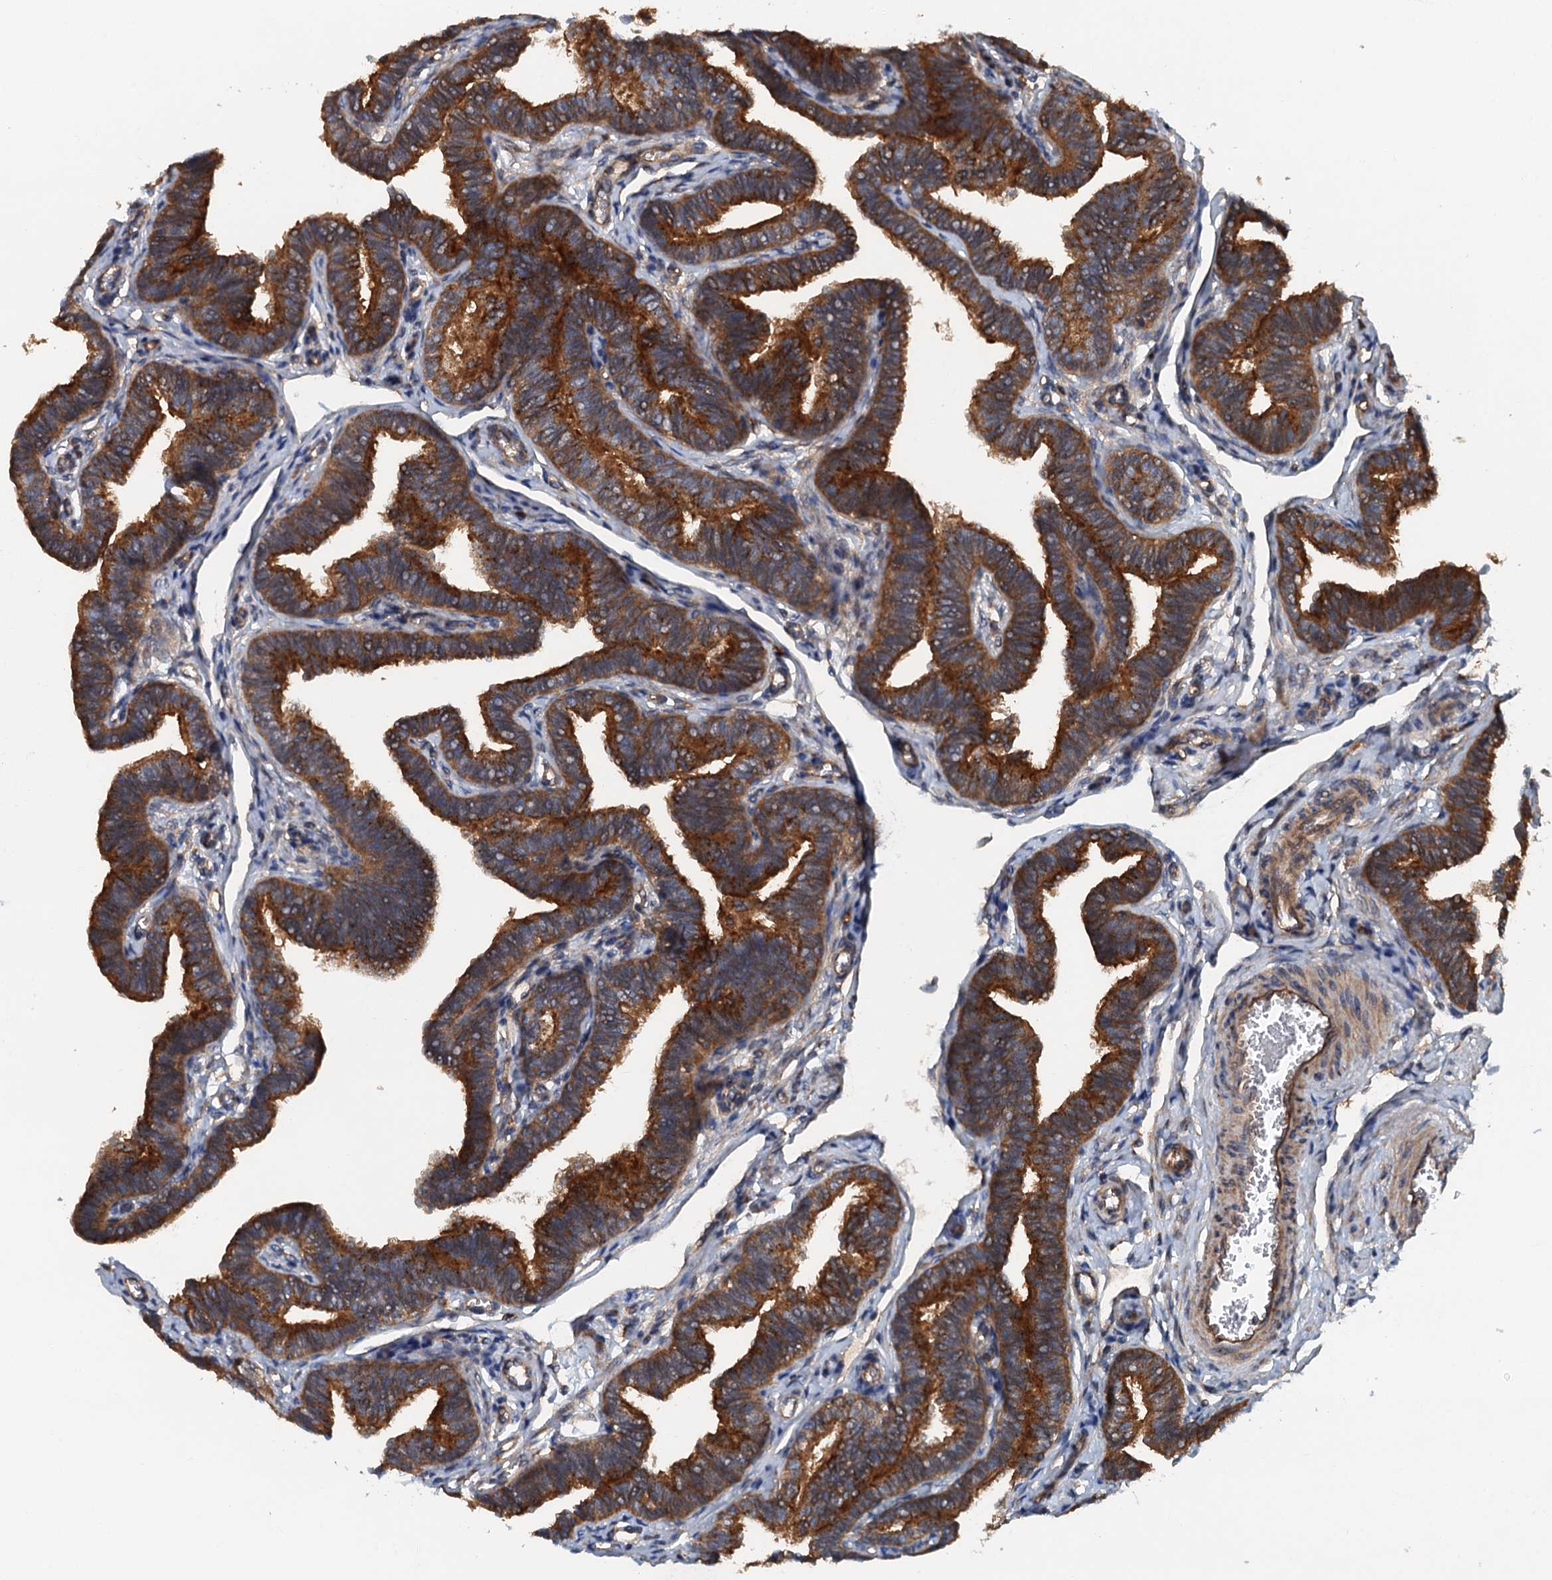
{"staining": {"intensity": "strong", "quantity": ">75%", "location": "cytoplasmic/membranous"}, "tissue": "fallopian tube", "cell_type": "Glandular cells", "image_type": "normal", "snomed": [{"axis": "morphology", "description": "Normal tissue, NOS"}, {"axis": "topography", "description": "Fallopian tube"}, {"axis": "topography", "description": "Ovary"}], "caption": "This is an image of immunohistochemistry (IHC) staining of benign fallopian tube, which shows strong staining in the cytoplasmic/membranous of glandular cells.", "gene": "COG3", "patient": {"sex": "female", "age": 23}}